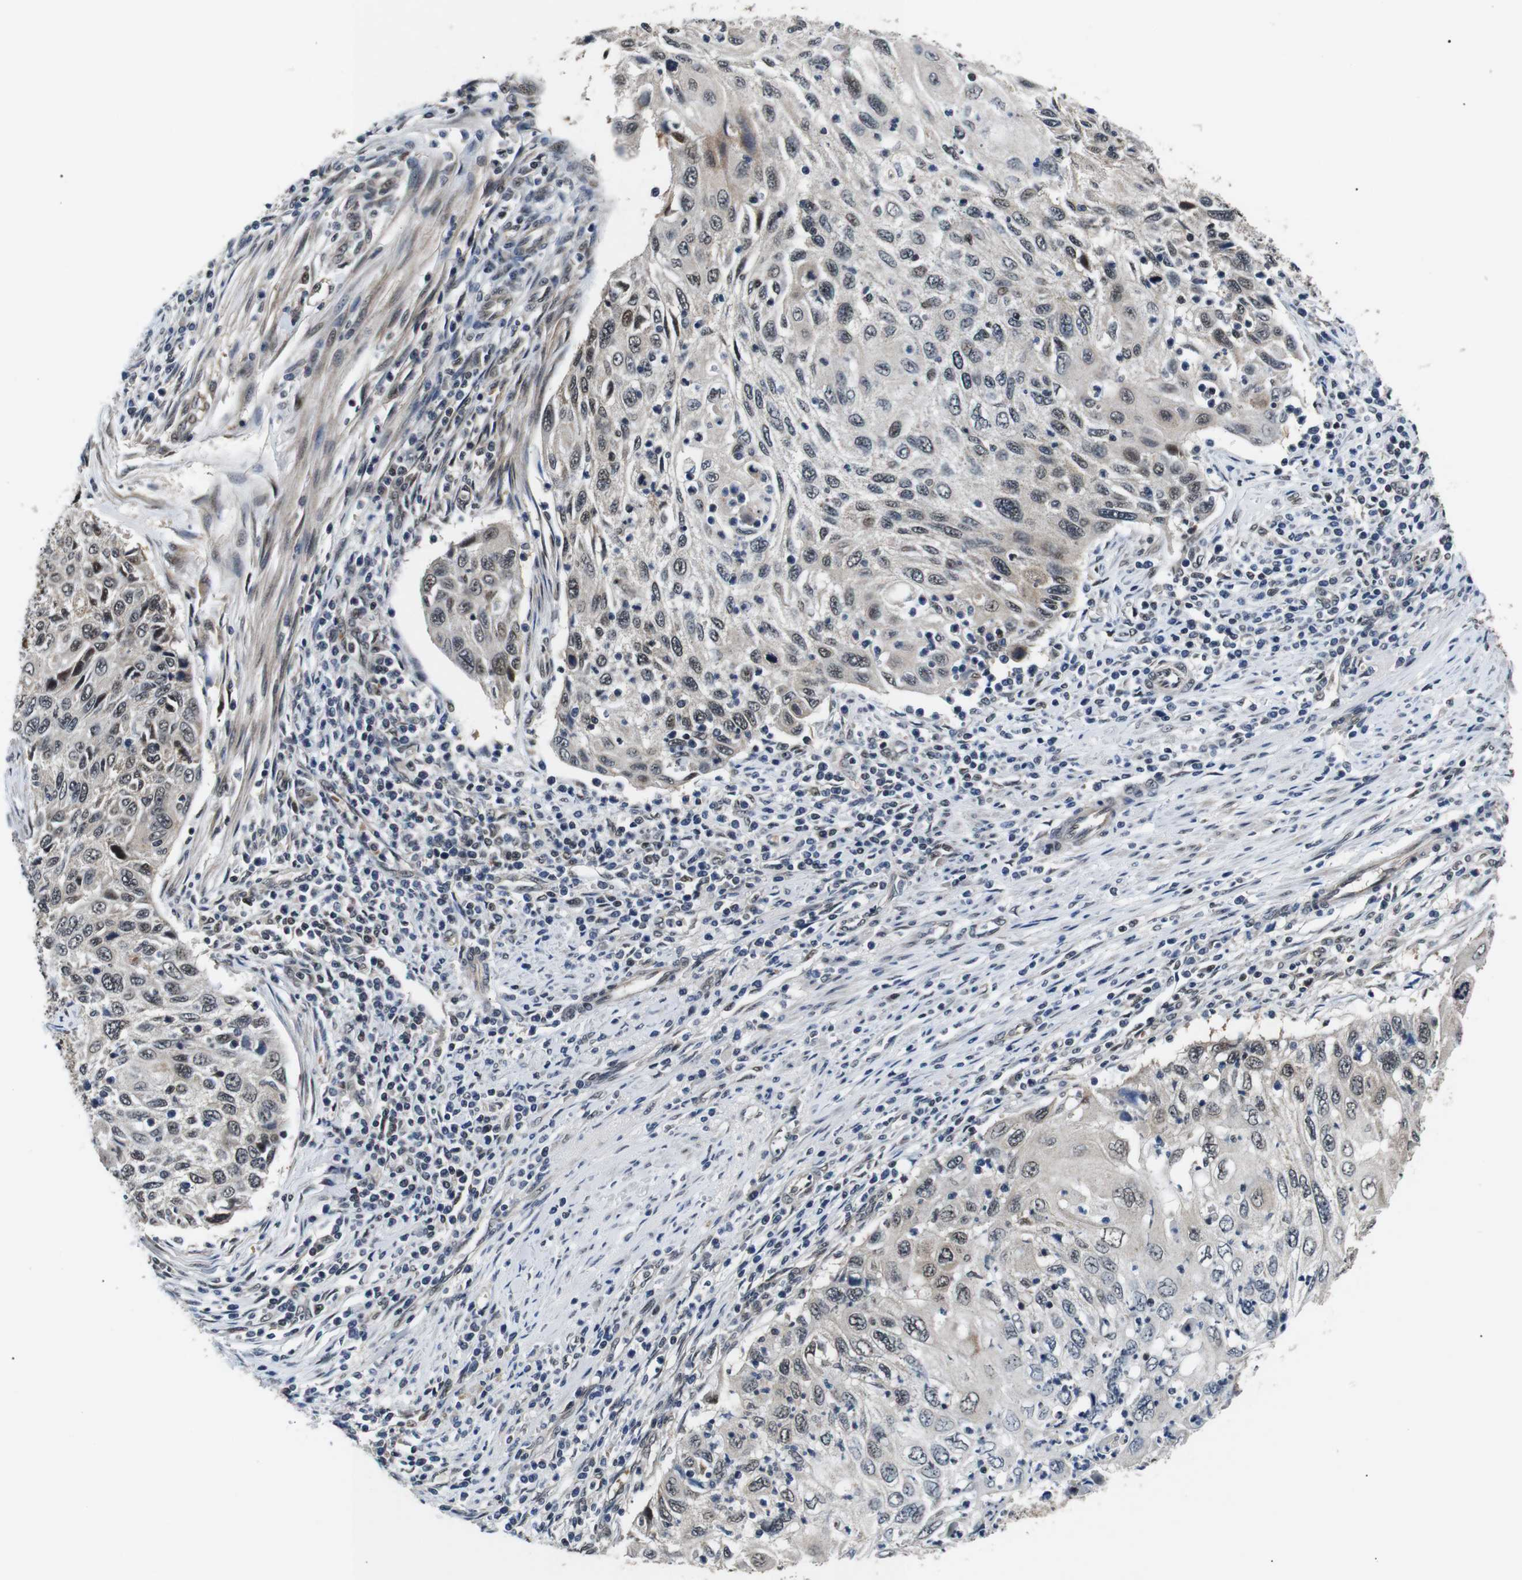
{"staining": {"intensity": "moderate", "quantity": "<25%", "location": "nuclear"}, "tissue": "cervical cancer", "cell_type": "Tumor cells", "image_type": "cancer", "snomed": [{"axis": "morphology", "description": "Squamous cell carcinoma, NOS"}, {"axis": "topography", "description": "Cervix"}], "caption": "Tumor cells show low levels of moderate nuclear expression in approximately <25% of cells in cervical cancer.", "gene": "SKP1", "patient": {"sex": "female", "age": 70}}